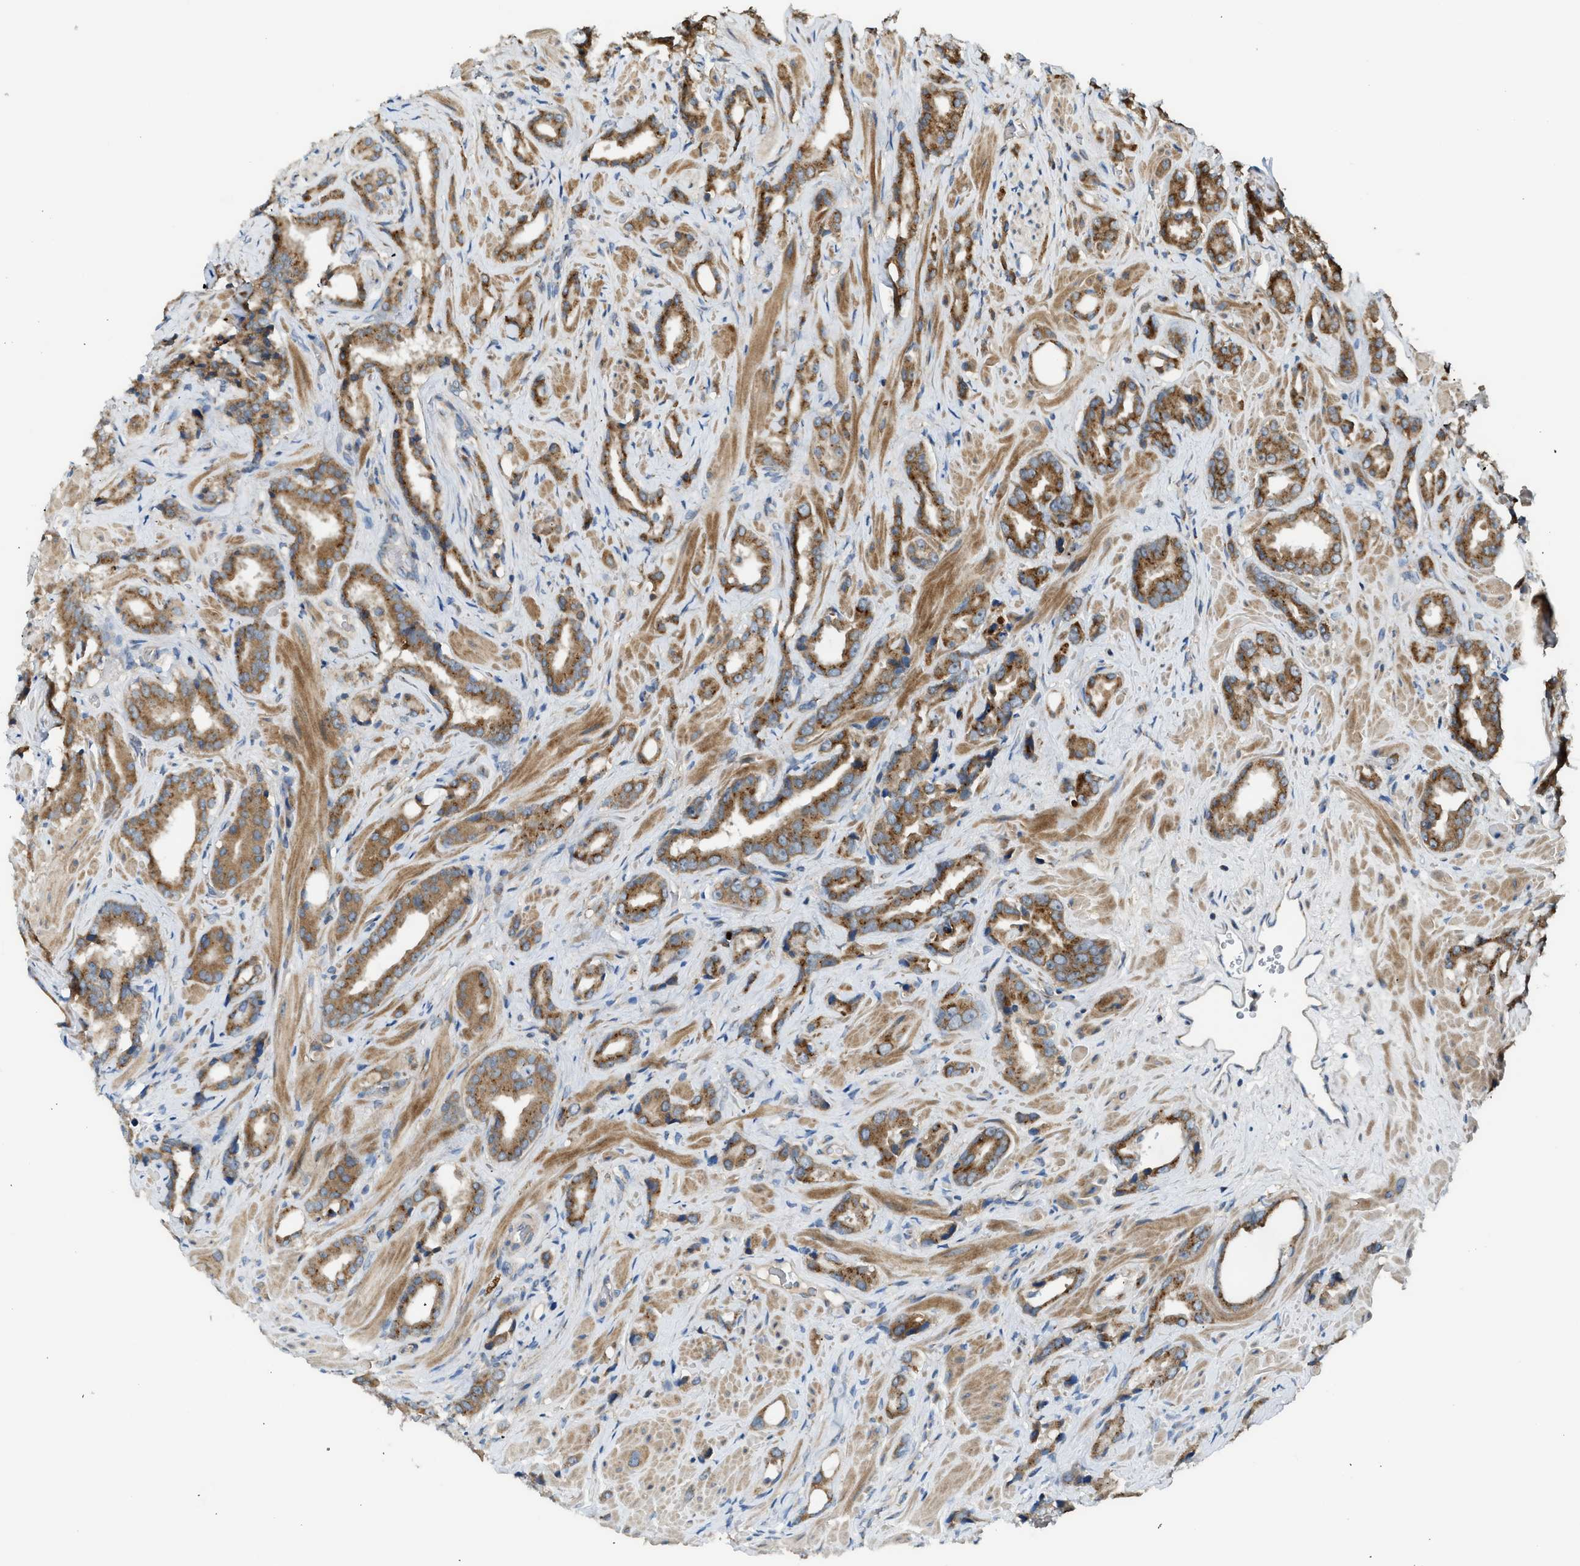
{"staining": {"intensity": "strong", "quantity": ">75%", "location": "cytoplasmic/membranous"}, "tissue": "prostate cancer", "cell_type": "Tumor cells", "image_type": "cancer", "snomed": [{"axis": "morphology", "description": "Adenocarcinoma, High grade"}, {"axis": "topography", "description": "Prostate"}], "caption": "A micrograph showing strong cytoplasmic/membranous staining in about >75% of tumor cells in prostate cancer (adenocarcinoma (high-grade)), as visualized by brown immunohistochemical staining.", "gene": "STARD3", "patient": {"sex": "male", "age": 64}}